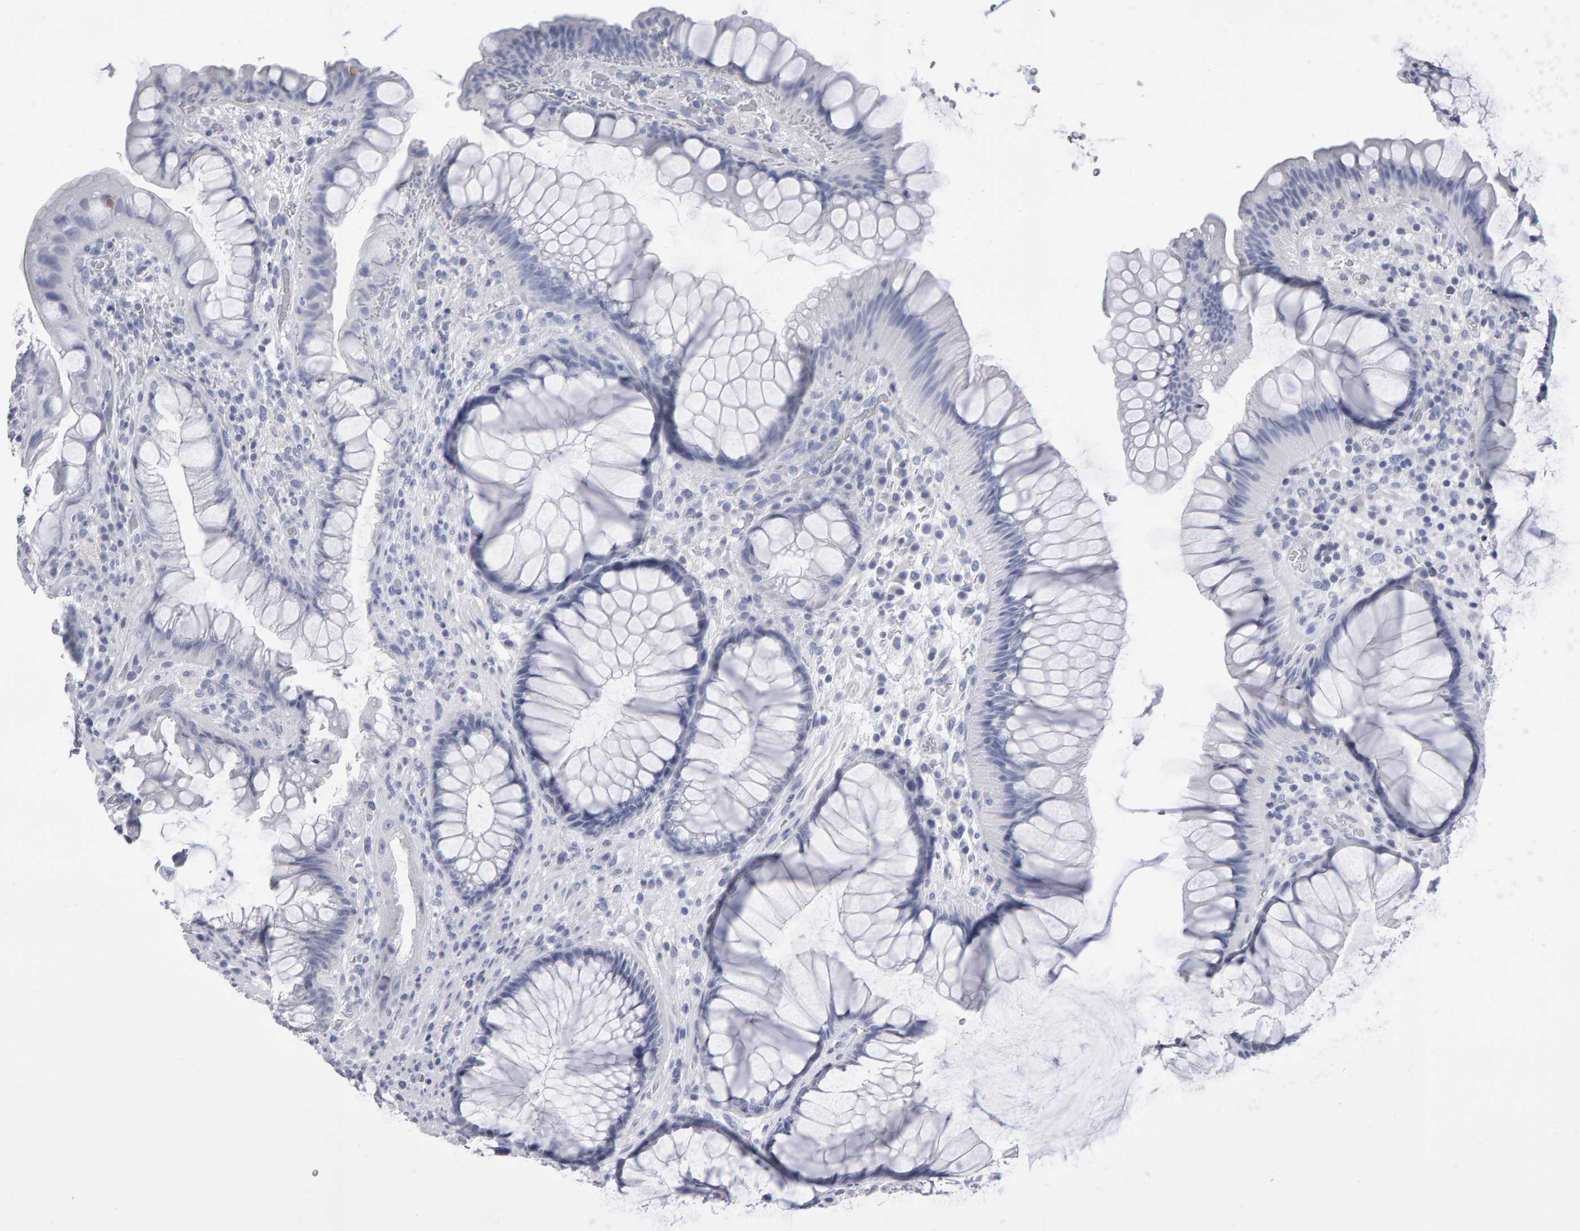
{"staining": {"intensity": "negative", "quantity": "none", "location": "none"}, "tissue": "rectum", "cell_type": "Glandular cells", "image_type": "normal", "snomed": [{"axis": "morphology", "description": "Normal tissue, NOS"}, {"axis": "topography", "description": "Rectum"}], "caption": "This is an immunohistochemistry (IHC) photomicrograph of normal human rectum. There is no positivity in glandular cells.", "gene": "NCDN", "patient": {"sex": "male", "age": 51}}